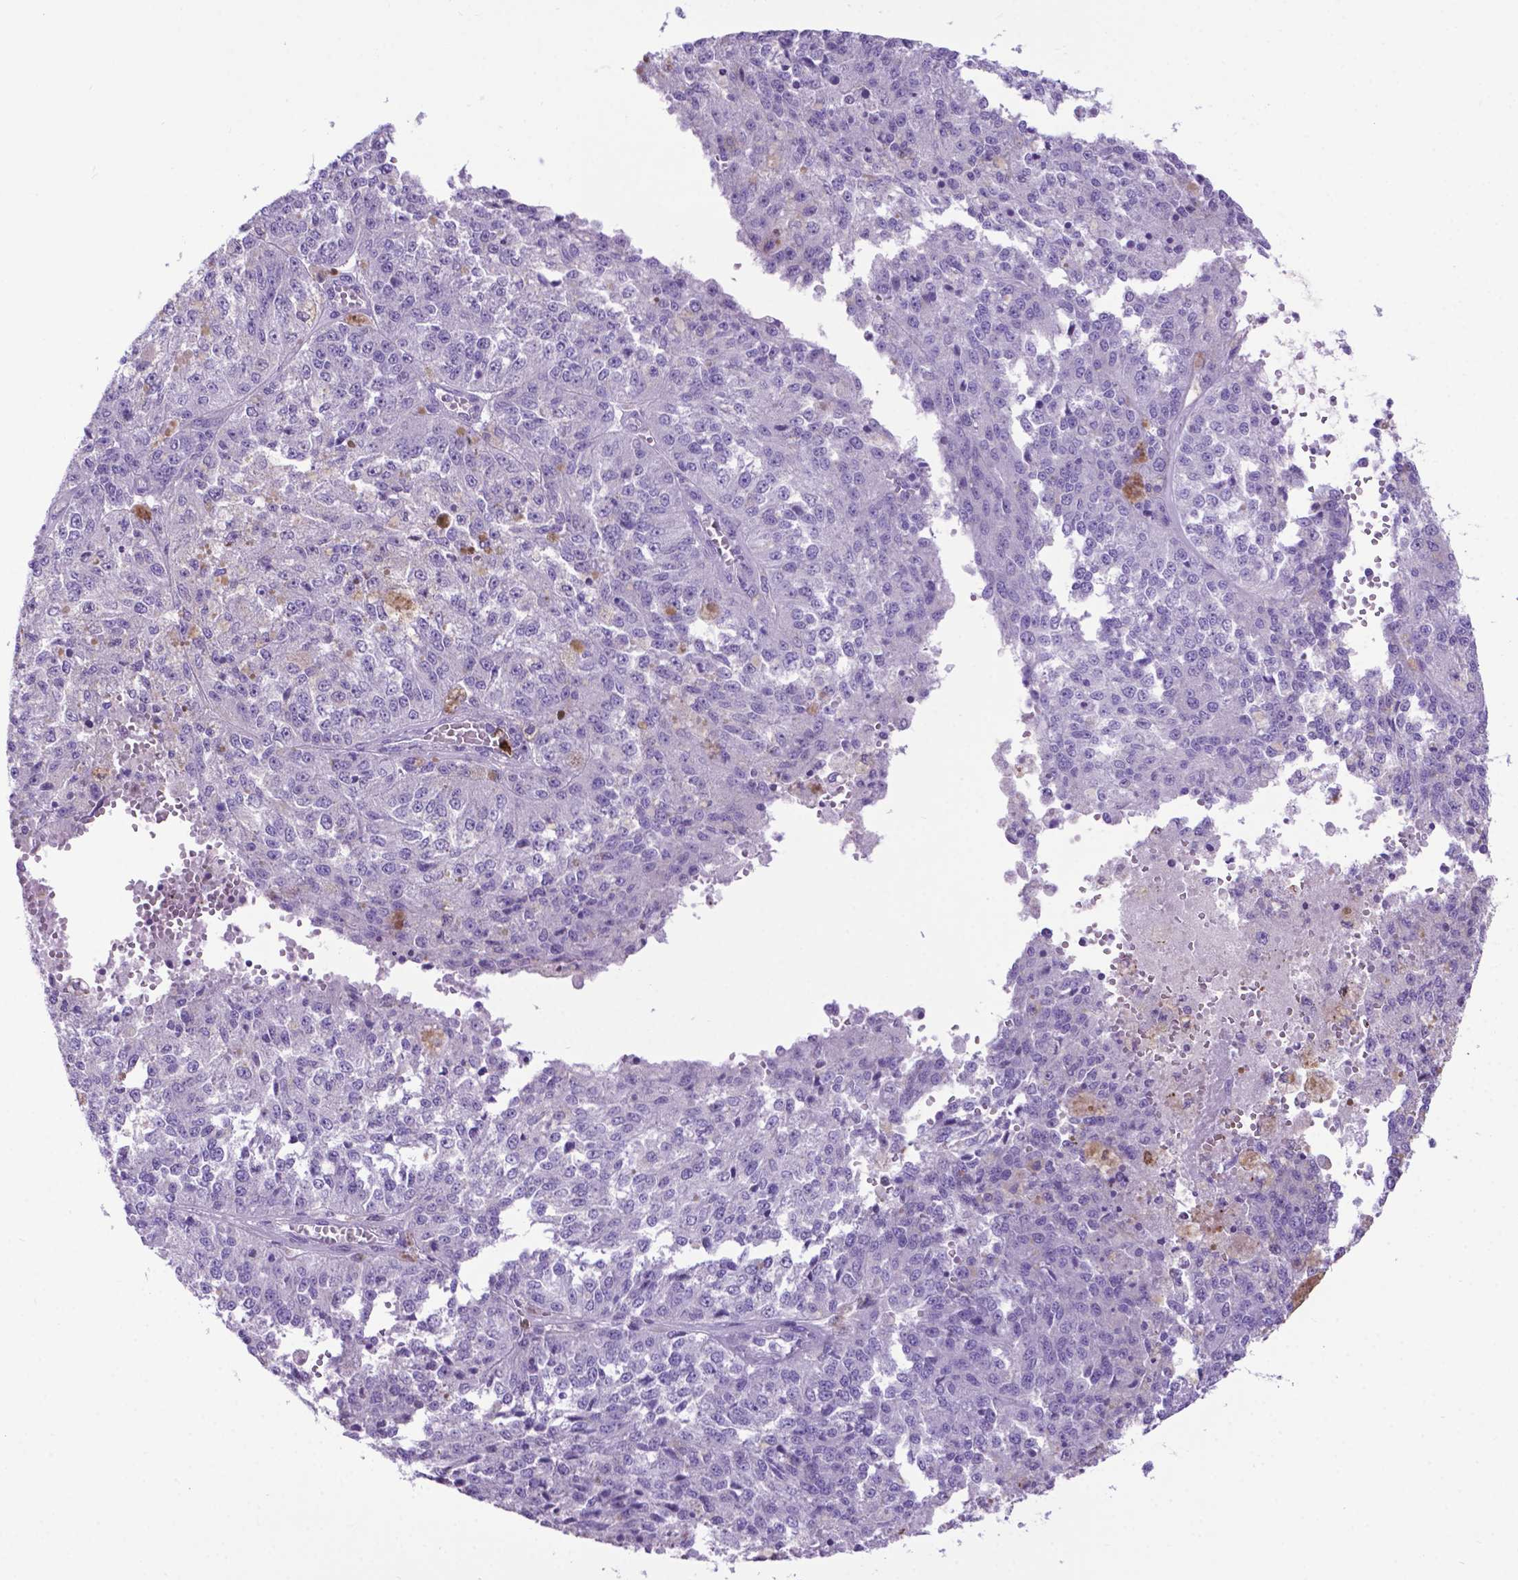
{"staining": {"intensity": "negative", "quantity": "none", "location": "none"}, "tissue": "melanoma", "cell_type": "Tumor cells", "image_type": "cancer", "snomed": [{"axis": "morphology", "description": "Malignant melanoma, Metastatic site"}, {"axis": "topography", "description": "Lymph node"}], "caption": "Immunohistochemistry histopathology image of neoplastic tissue: human malignant melanoma (metastatic site) stained with DAB (3,3'-diaminobenzidine) demonstrates no significant protein positivity in tumor cells. (DAB immunohistochemistry (IHC), high magnification).", "gene": "LZTR1", "patient": {"sex": "female", "age": 64}}